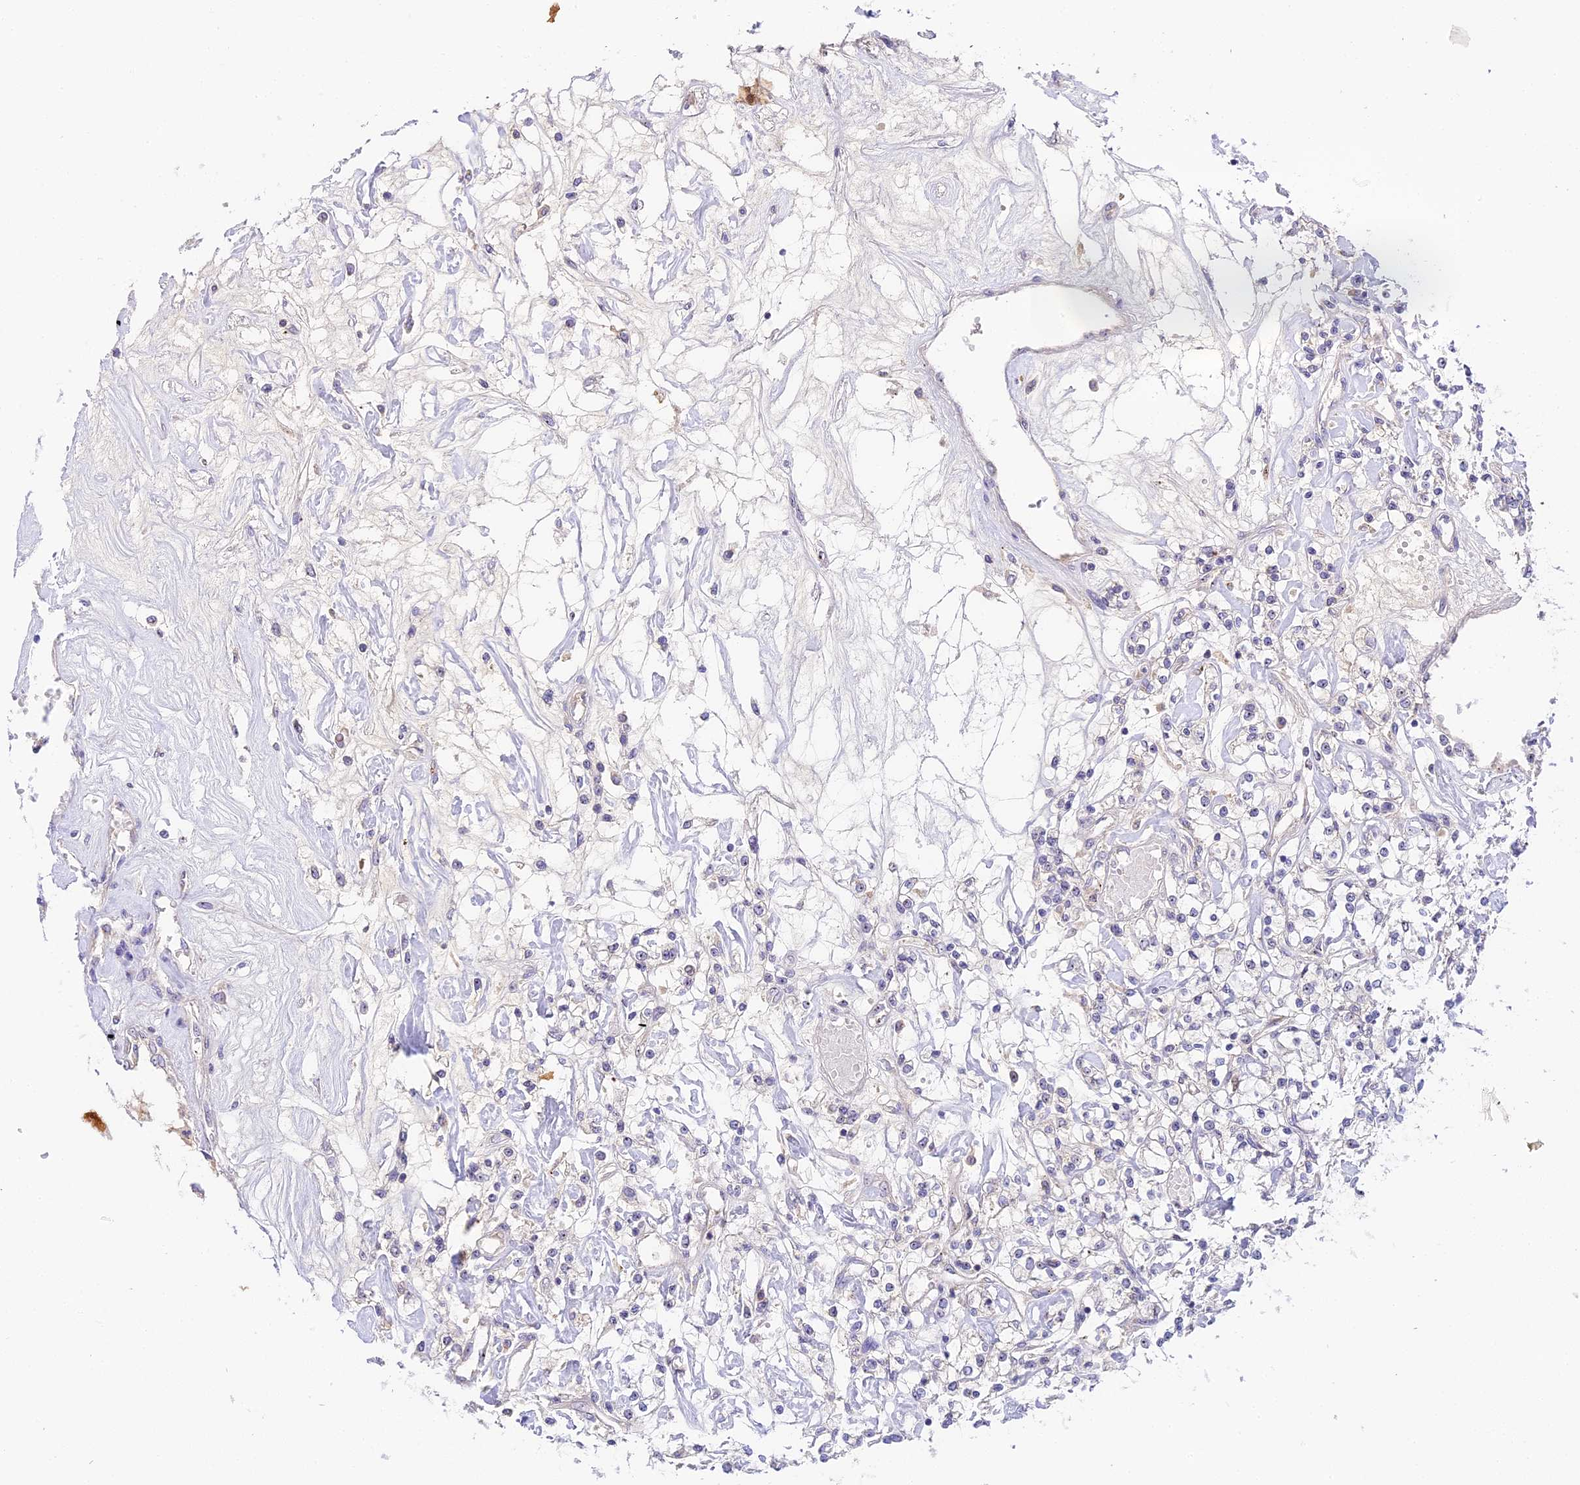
{"staining": {"intensity": "weak", "quantity": "25%-75%", "location": "nuclear"}, "tissue": "renal cancer", "cell_type": "Tumor cells", "image_type": "cancer", "snomed": [{"axis": "morphology", "description": "Adenocarcinoma, NOS"}, {"axis": "topography", "description": "Kidney"}], "caption": "A histopathology image of renal cancer (adenocarcinoma) stained for a protein displays weak nuclear brown staining in tumor cells. The staining is performed using DAB (3,3'-diaminobenzidine) brown chromogen to label protein expression. The nuclei are counter-stained blue using hematoxylin.", "gene": "RAD51", "patient": {"sex": "female", "age": 59}}